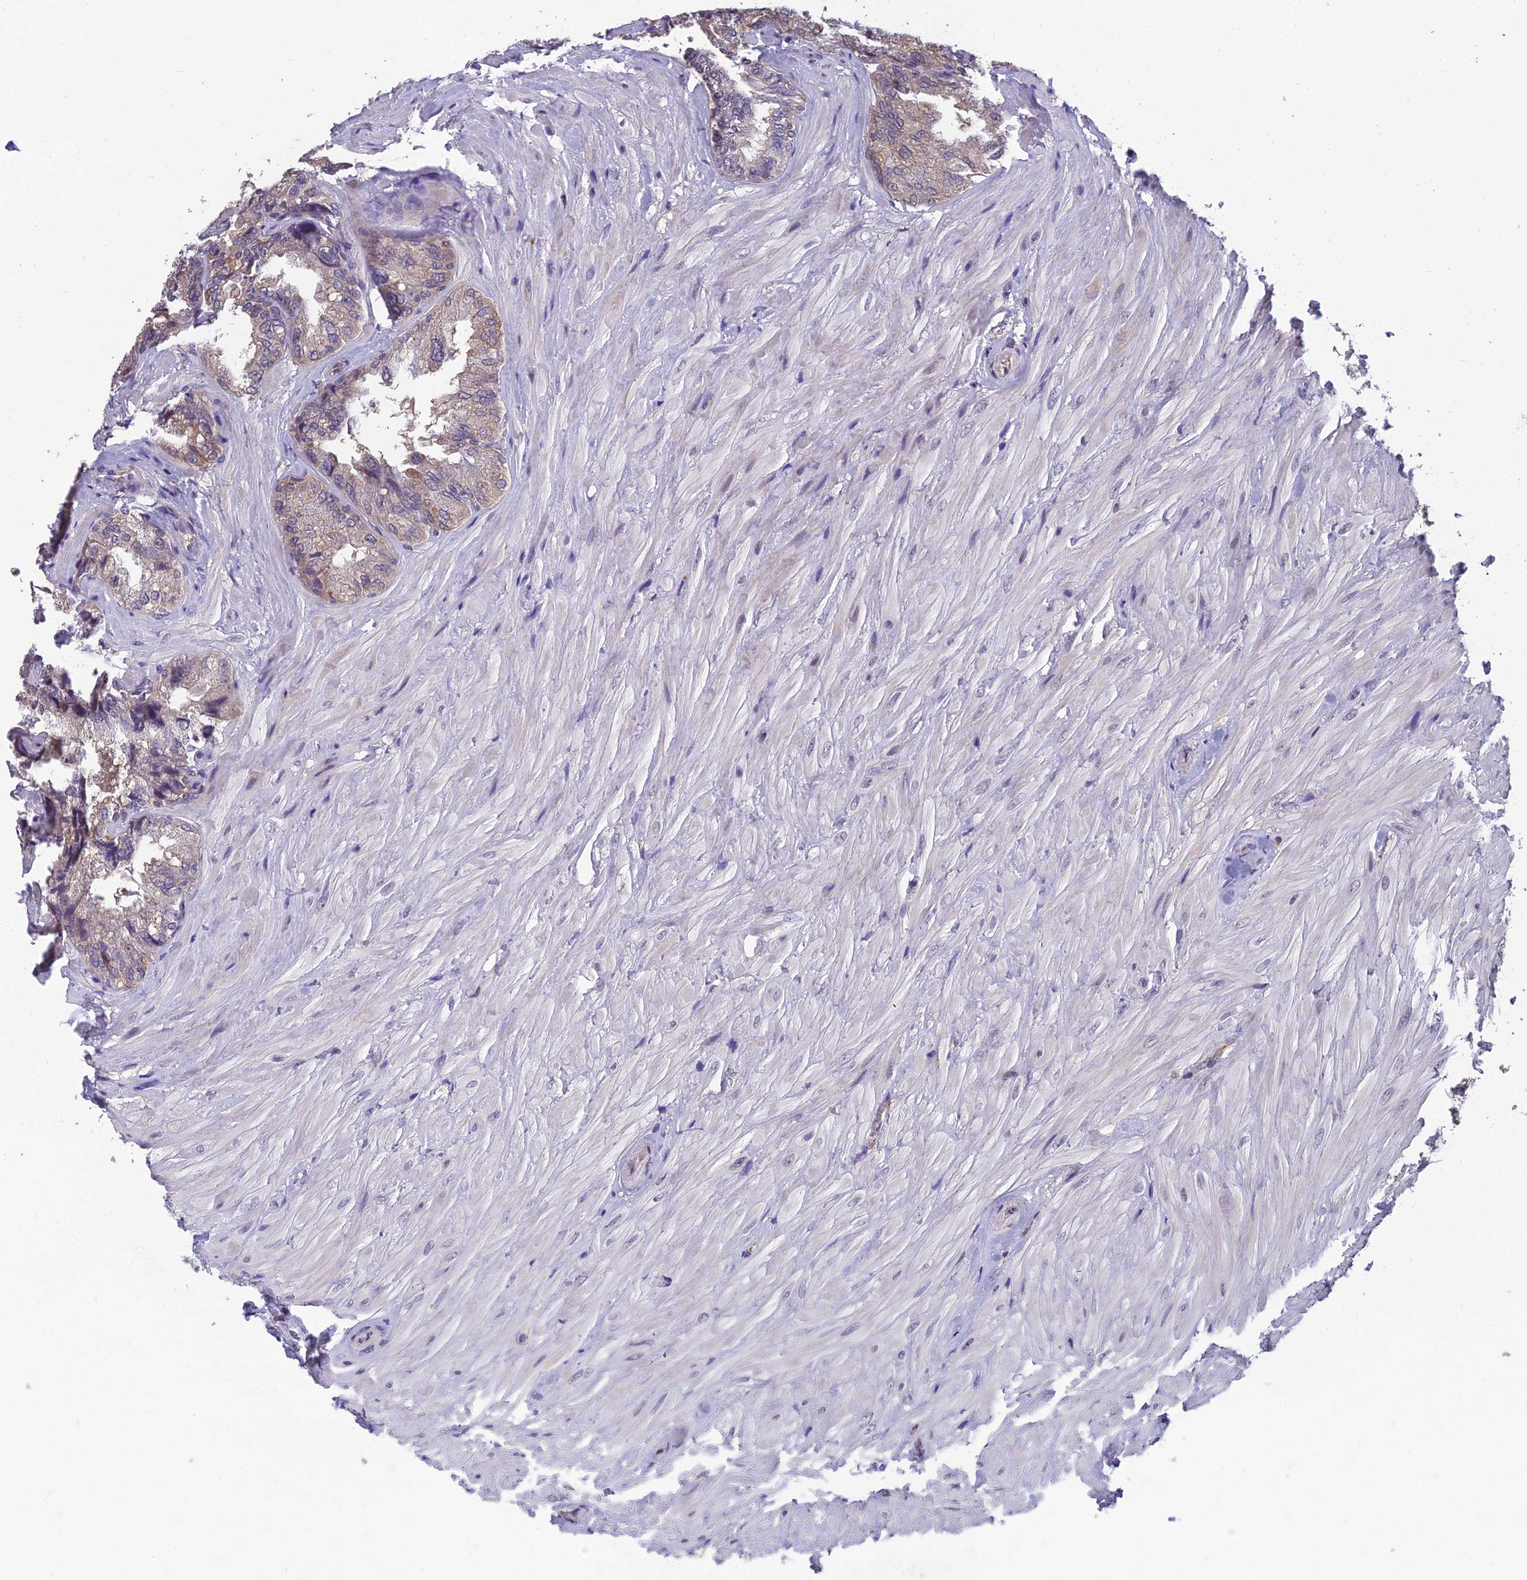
{"staining": {"intensity": "weak", "quantity": ">75%", "location": "cytoplasmic/membranous"}, "tissue": "seminal vesicle", "cell_type": "Glandular cells", "image_type": "normal", "snomed": [{"axis": "morphology", "description": "Normal tissue, NOS"}, {"axis": "topography", "description": "Prostate and seminal vesicle, NOS"}, {"axis": "topography", "description": "Prostate"}, {"axis": "topography", "description": "Seminal veicle"}], "caption": "A high-resolution micrograph shows IHC staining of normal seminal vesicle, which displays weak cytoplasmic/membranous expression in about >75% of glandular cells.", "gene": "GRWD1", "patient": {"sex": "male", "age": 67}}